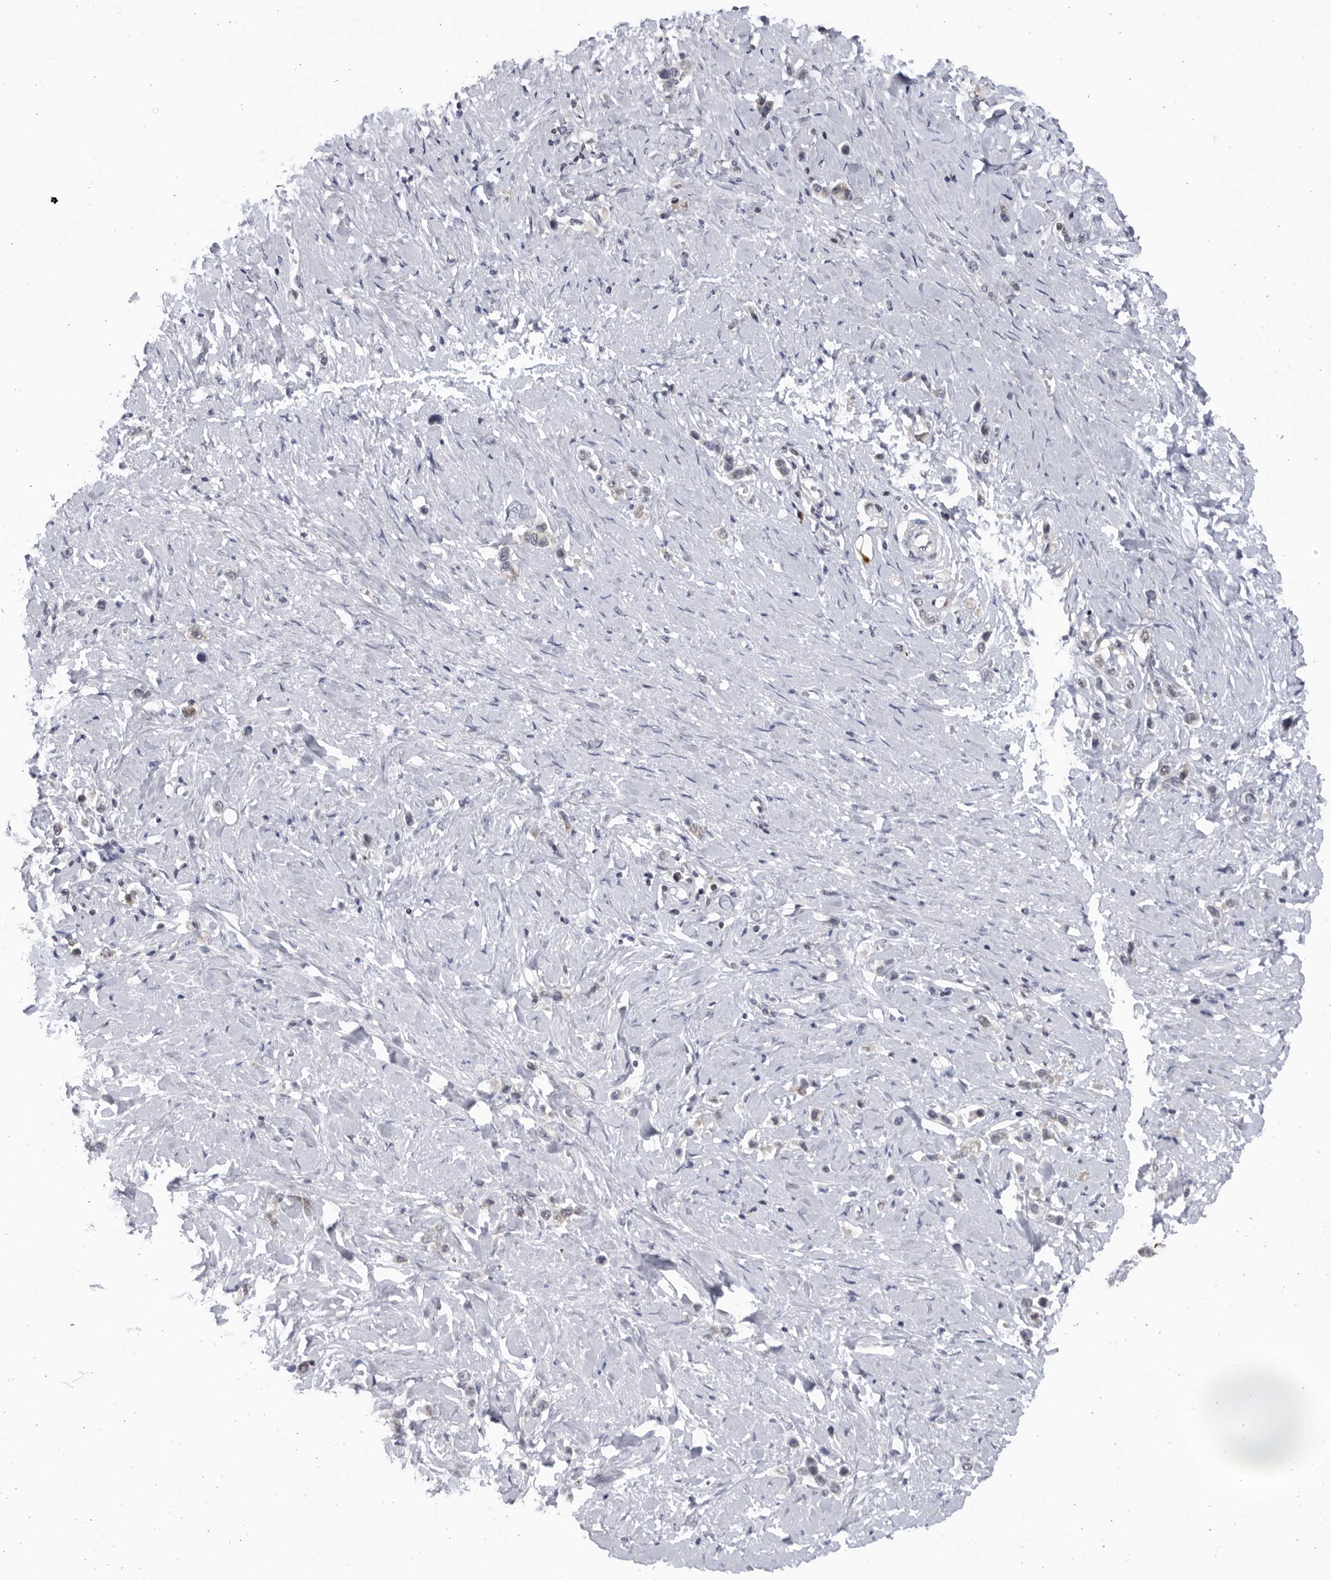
{"staining": {"intensity": "weak", "quantity": "<25%", "location": "cytoplasmic/membranous"}, "tissue": "stomach cancer", "cell_type": "Tumor cells", "image_type": "cancer", "snomed": [{"axis": "morphology", "description": "Adenocarcinoma, NOS"}, {"axis": "topography", "description": "Stomach"}], "caption": "Immunohistochemistry of human stomach adenocarcinoma displays no staining in tumor cells.", "gene": "SLC25A22", "patient": {"sex": "female", "age": 65}}